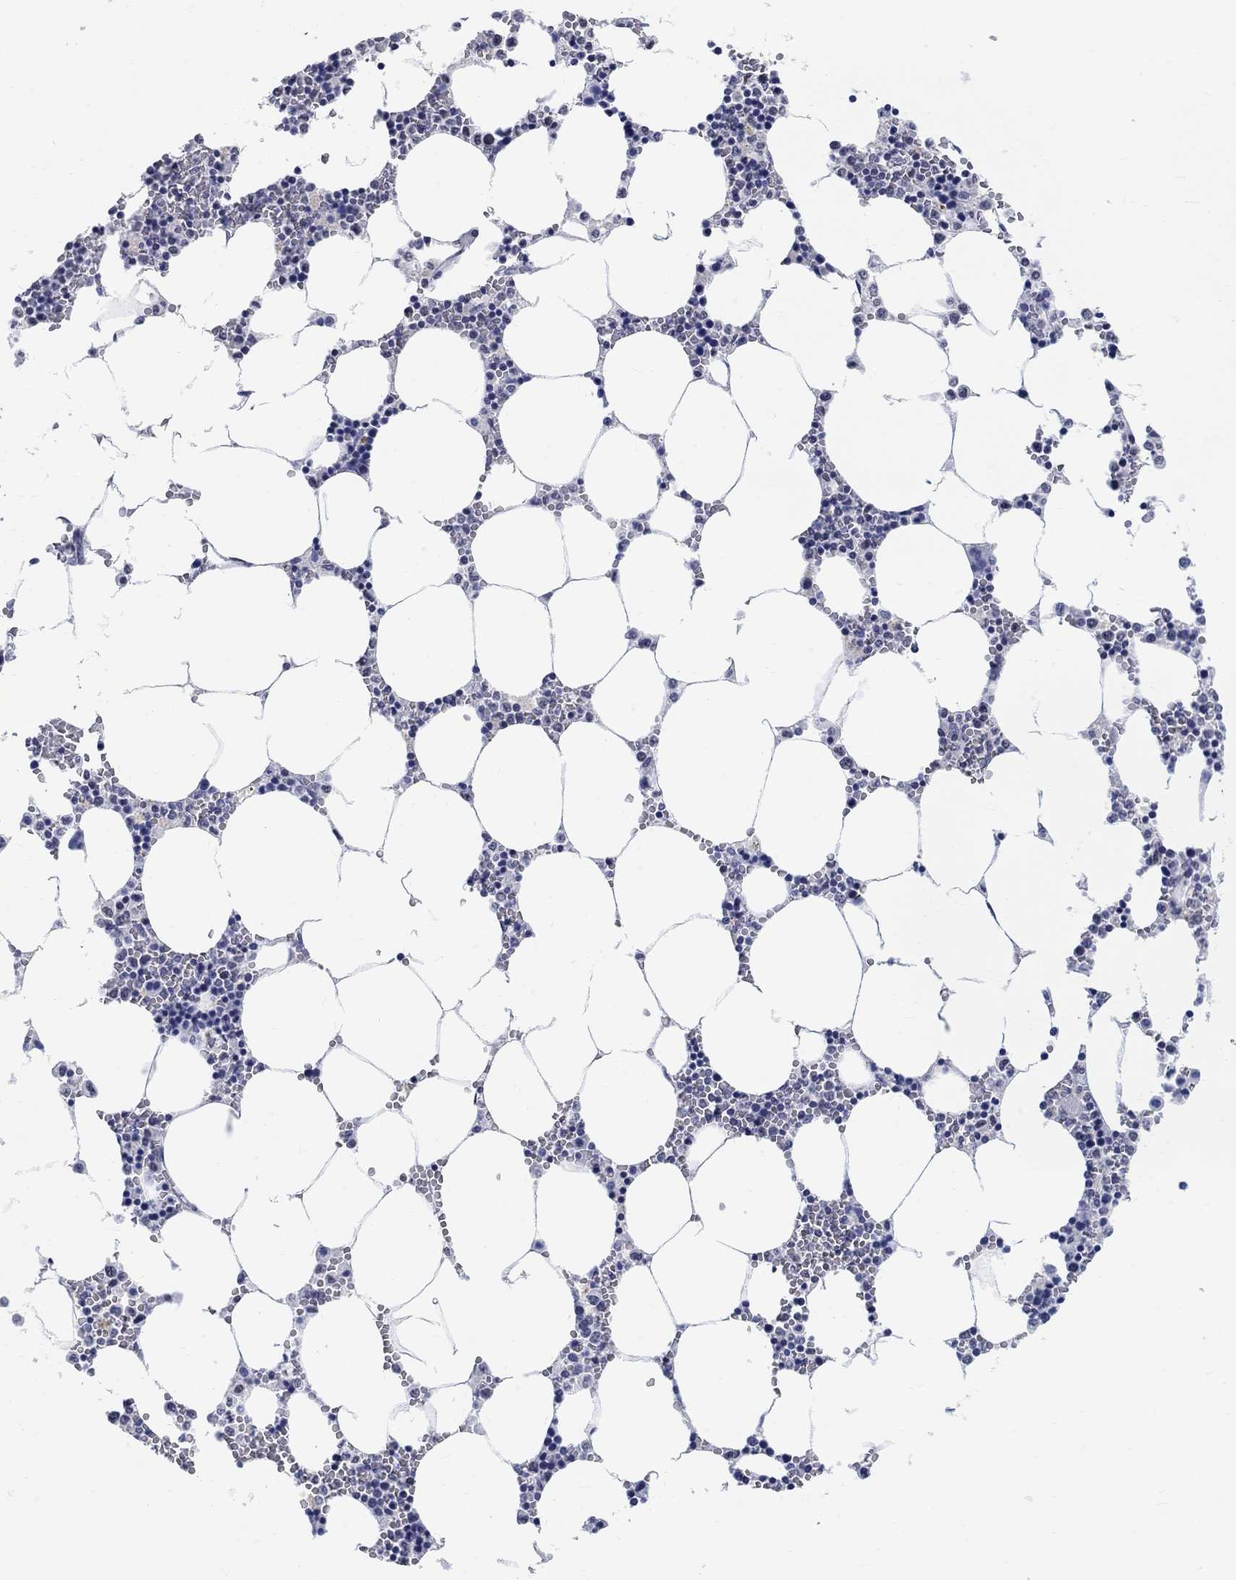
{"staining": {"intensity": "negative", "quantity": "none", "location": "none"}, "tissue": "bone marrow", "cell_type": "Hematopoietic cells", "image_type": "normal", "snomed": [{"axis": "morphology", "description": "Normal tissue, NOS"}, {"axis": "topography", "description": "Bone marrow"}], "caption": "A high-resolution image shows immunohistochemistry staining of unremarkable bone marrow, which reveals no significant expression in hematopoietic cells.", "gene": "ANKS1B", "patient": {"sex": "female", "age": 64}}